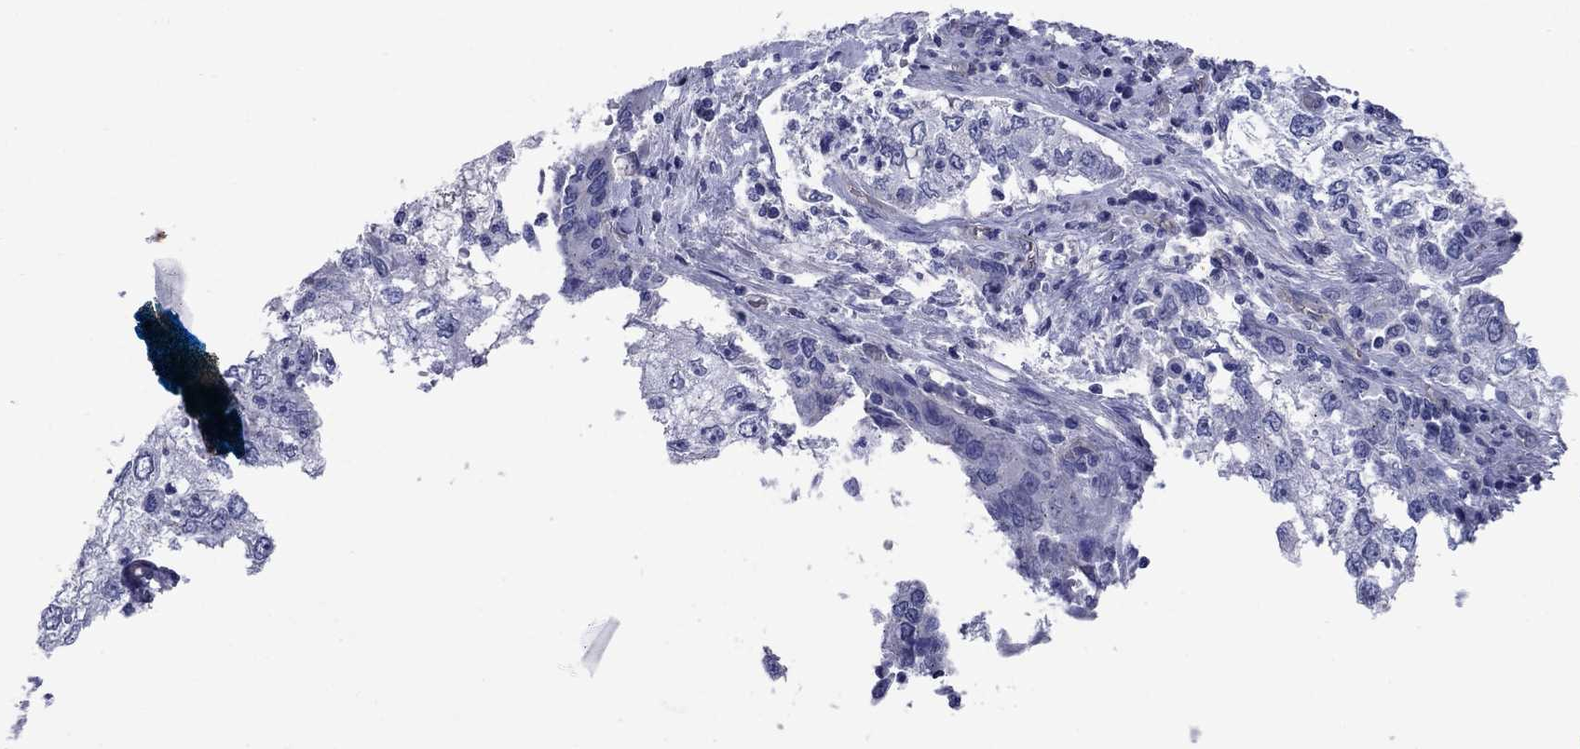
{"staining": {"intensity": "negative", "quantity": "none", "location": "none"}, "tissue": "cervical cancer", "cell_type": "Tumor cells", "image_type": "cancer", "snomed": [{"axis": "morphology", "description": "Squamous cell carcinoma, NOS"}, {"axis": "topography", "description": "Cervix"}], "caption": "This is a micrograph of immunohistochemistry staining of cervical cancer, which shows no expression in tumor cells. (DAB immunohistochemistry (IHC), high magnification).", "gene": "SMCP", "patient": {"sex": "female", "age": 36}}